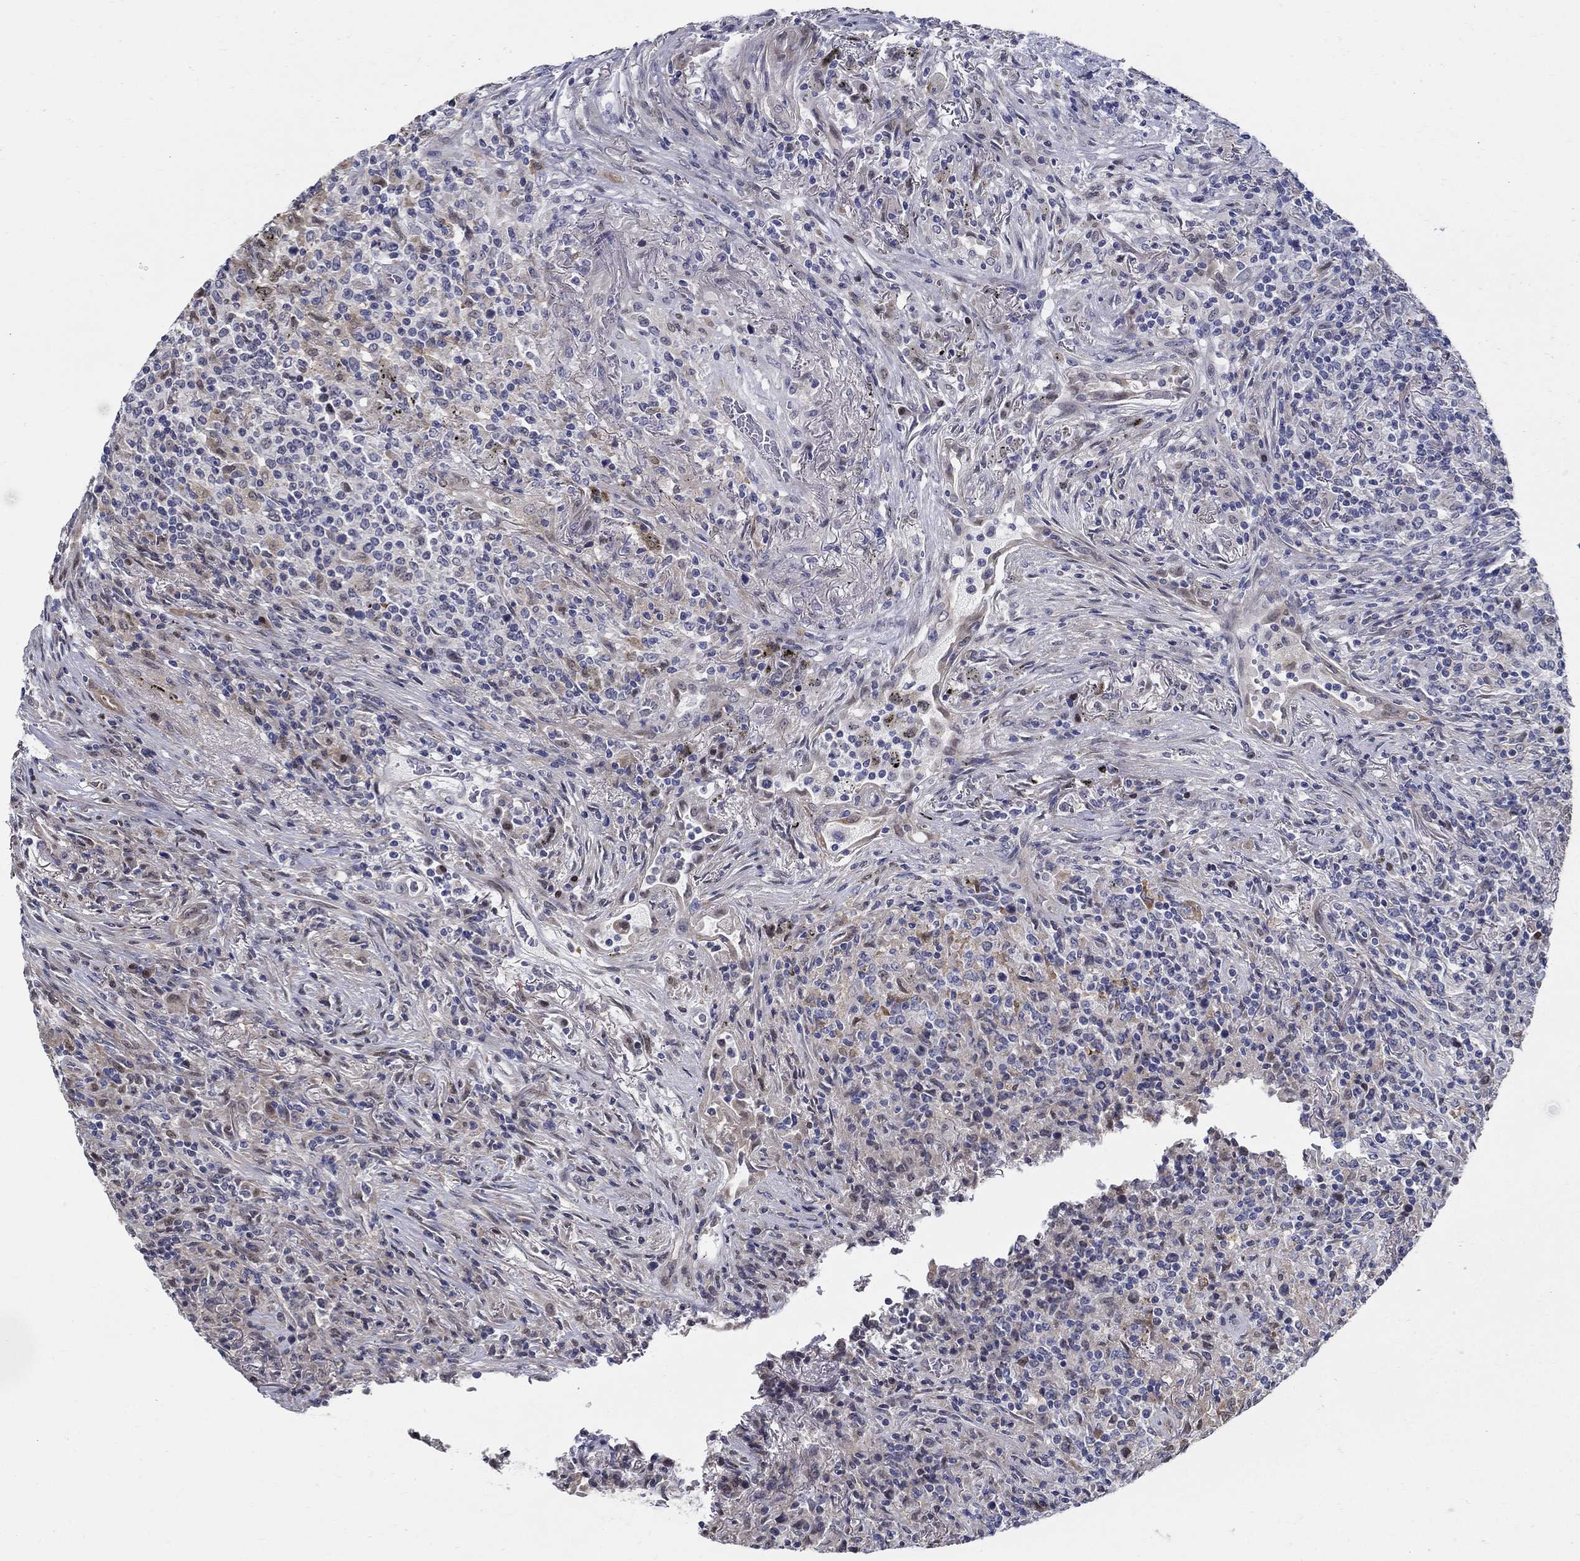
{"staining": {"intensity": "negative", "quantity": "none", "location": "none"}, "tissue": "lymphoma", "cell_type": "Tumor cells", "image_type": "cancer", "snomed": [{"axis": "morphology", "description": "Malignant lymphoma, non-Hodgkin's type, High grade"}, {"axis": "topography", "description": "Lung"}], "caption": "Malignant lymphoma, non-Hodgkin's type (high-grade) was stained to show a protein in brown. There is no significant expression in tumor cells.", "gene": "C16orf46", "patient": {"sex": "male", "age": 79}}